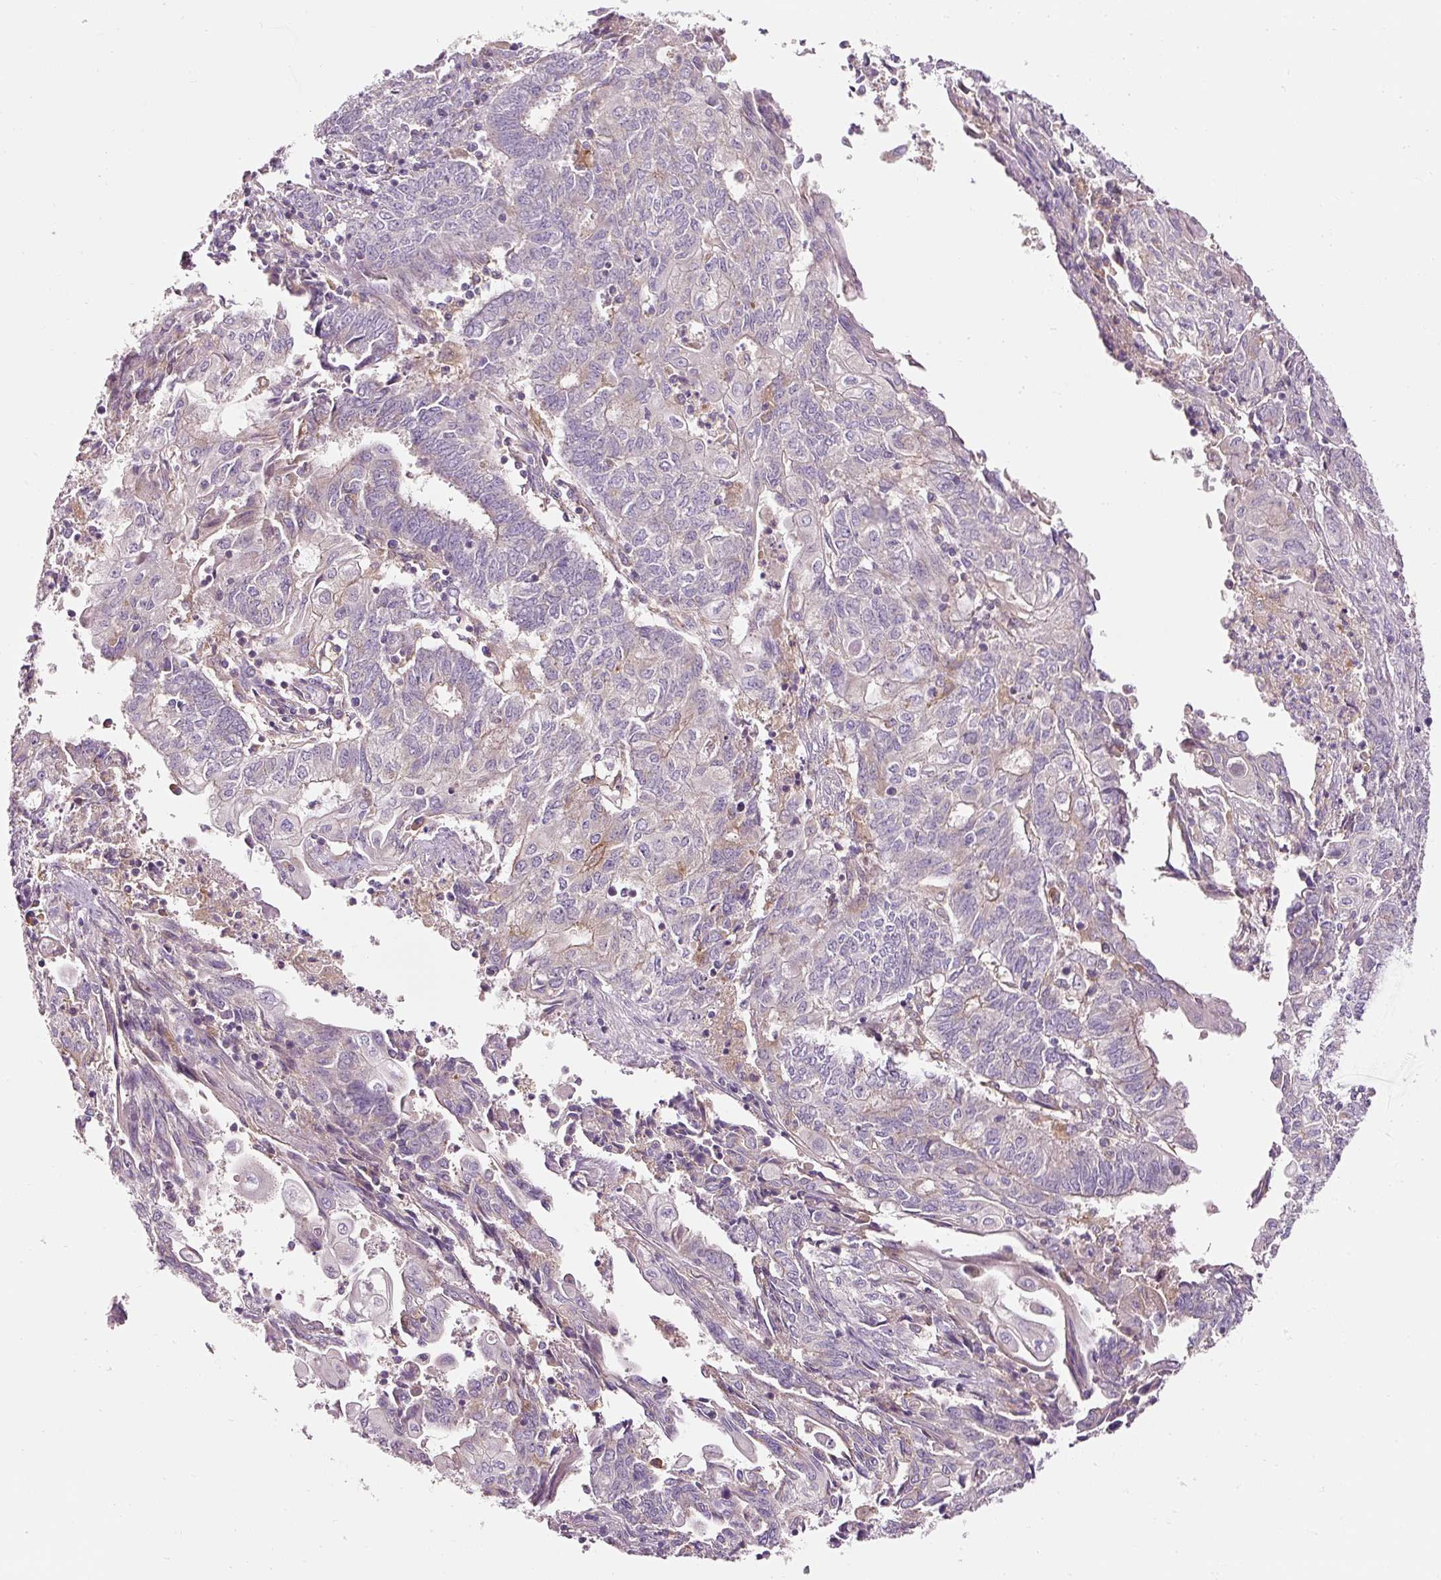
{"staining": {"intensity": "negative", "quantity": "none", "location": "none"}, "tissue": "endometrial cancer", "cell_type": "Tumor cells", "image_type": "cancer", "snomed": [{"axis": "morphology", "description": "Adenocarcinoma, NOS"}, {"axis": "topography", "description": "Endometrium"}], "caption": "Adenocarcinoma (endometrial) stained for a protein using immunohistochemistry (IHC) demonstrates no expression tumor cells.", "gene": "NAPA", "patient": {"sex": "female", "age": 54}}